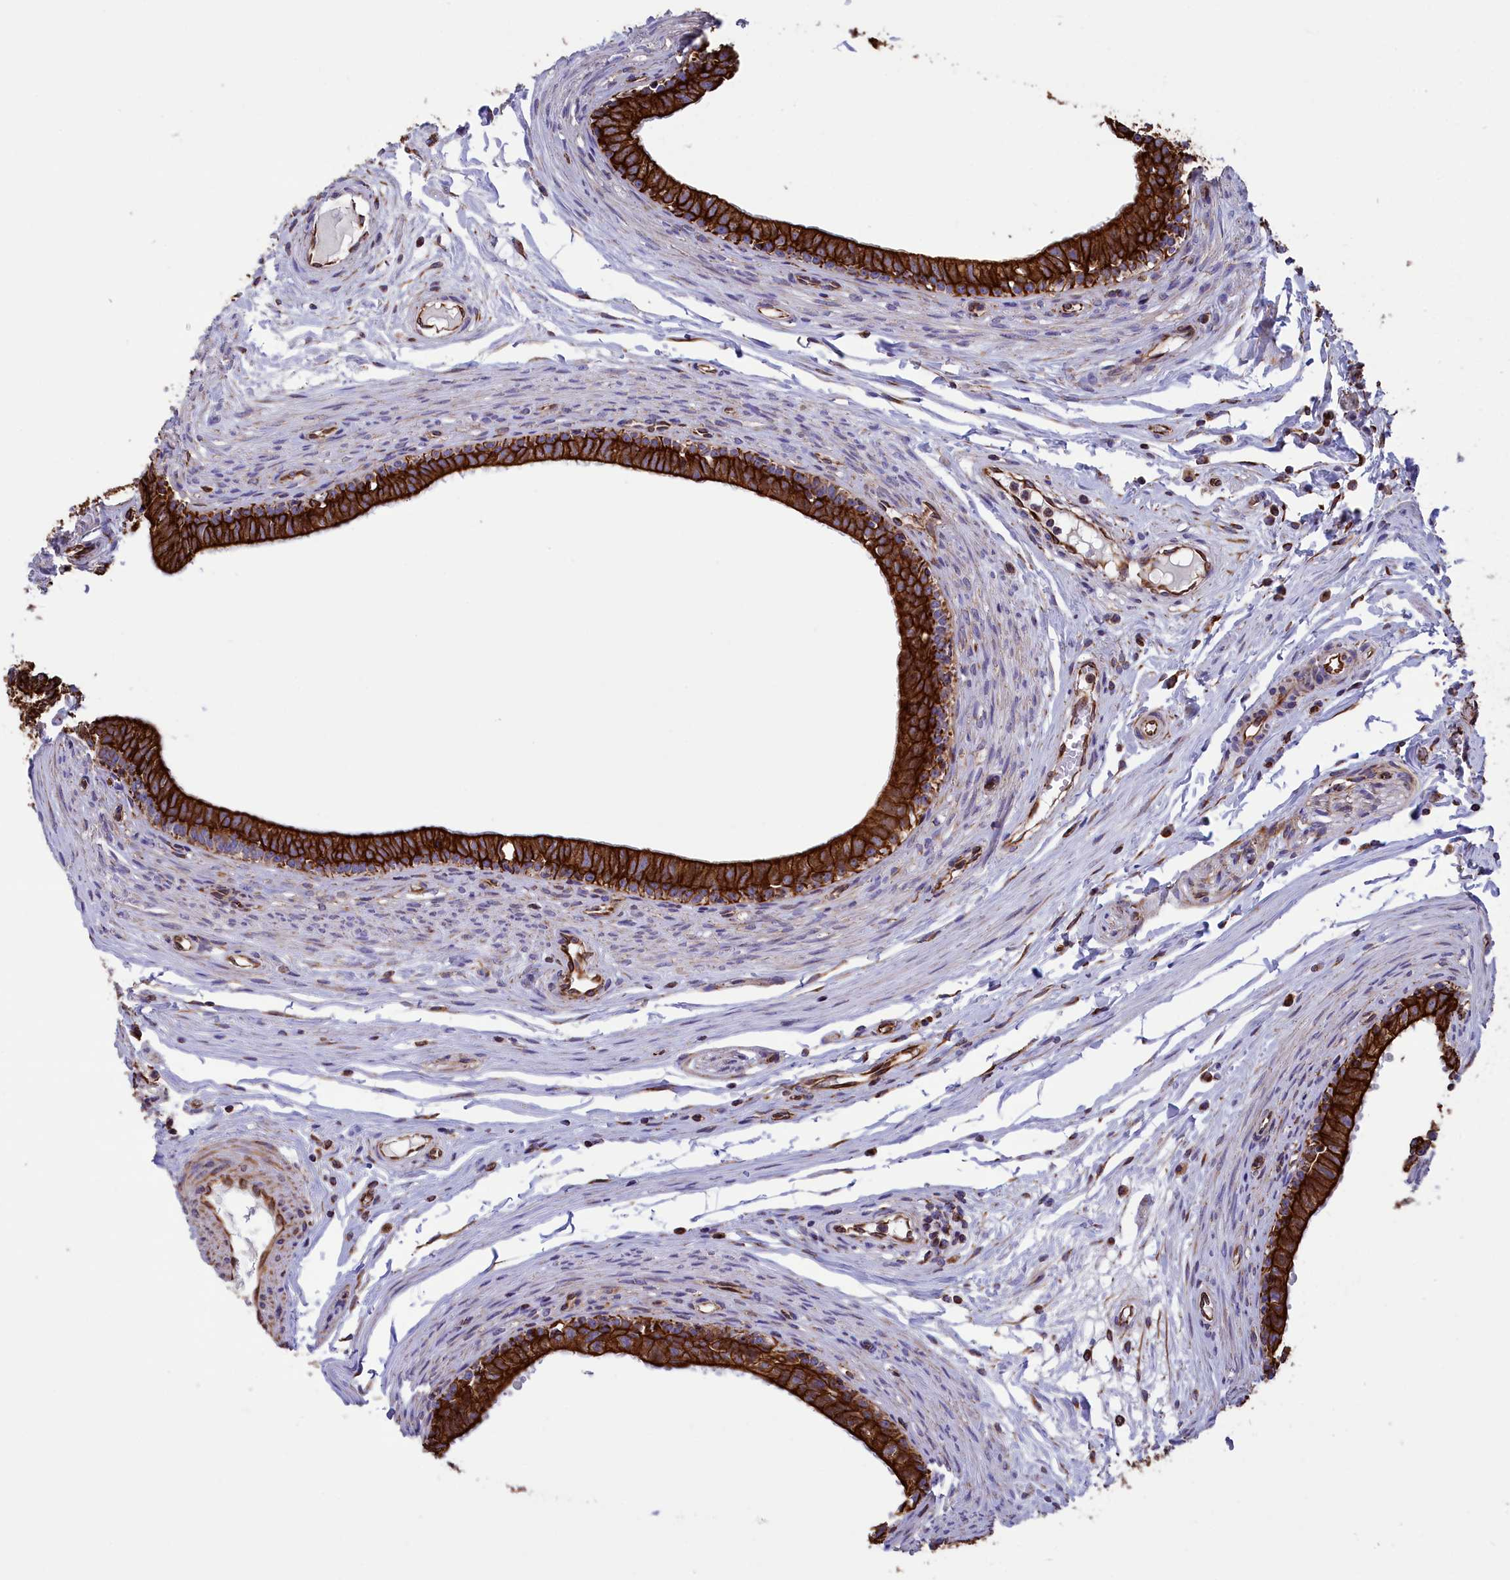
{"staining": {"intensity": "strong", "quantity": ">75%", "location": "cytoplasmic/membranous"}, "tissue": "epididymis", "cell_type": "Glandular cells", "image_type": "normal", "snomed": [{"axis": "morphology", "description": "Normal tissue, NOS"}, {"axis": "topography", "description": "Epididymis, spermatic cord, NOS"}], "caption": "Immunohistochemistry (IHC) staining of benign epididymis, which exhibits high levels of strong cytoplasmic/membranous positivity in approximately >75% of glandular cells indicating strong cytoplasmic/membranous protein expression. The staining was performed using DAB (brown) for protein detection and nuclei were counterstained in hematoxylin (blue).", "gene": "GATB", "patient": {"sex": "male", "age": 22}}